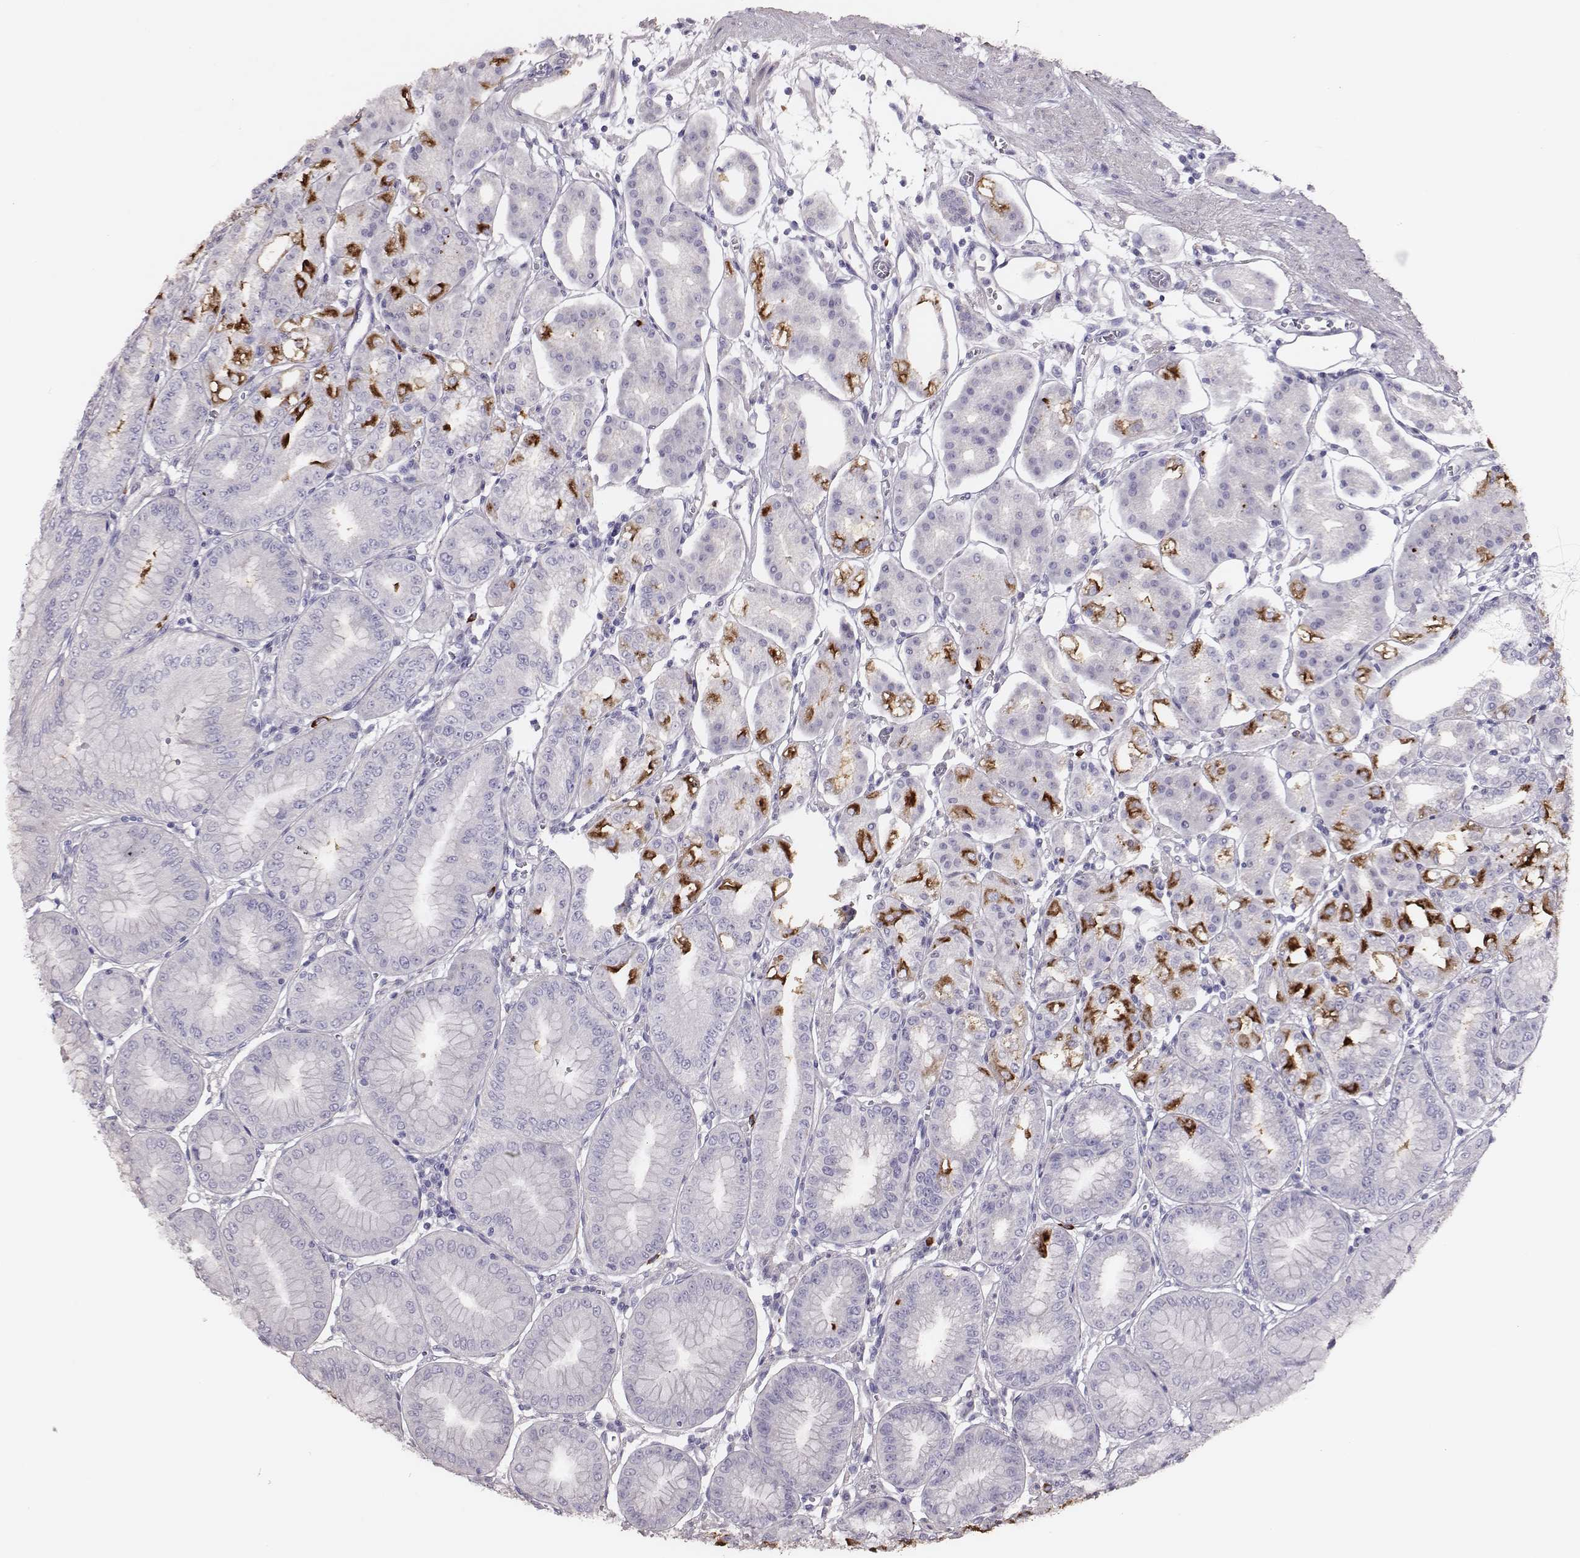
{"staining": {"intensity": "strong", "quantity": "25%-75%", "location": "cytoplasmic/membranous"}, "tissue": "stomach", "cell_type": "Glandular cells", "image_type": "normal", "snomed": [{"axis": "morphology", "description": "Normal tissue, NOS"}, {"axis": "topography", "description": "Stomach, lower"}], "caption": "This micrograph demonstrates normal stomach stained with immunohistochemistry (IHC) to label a protein in brown. The cytoplasmic/membranous of glandular cells show strong positivity for the protein. Nuclei are counter-stained blue.", "gene": "P2RY10", "patient": {"sex": "male", "age": 71}}